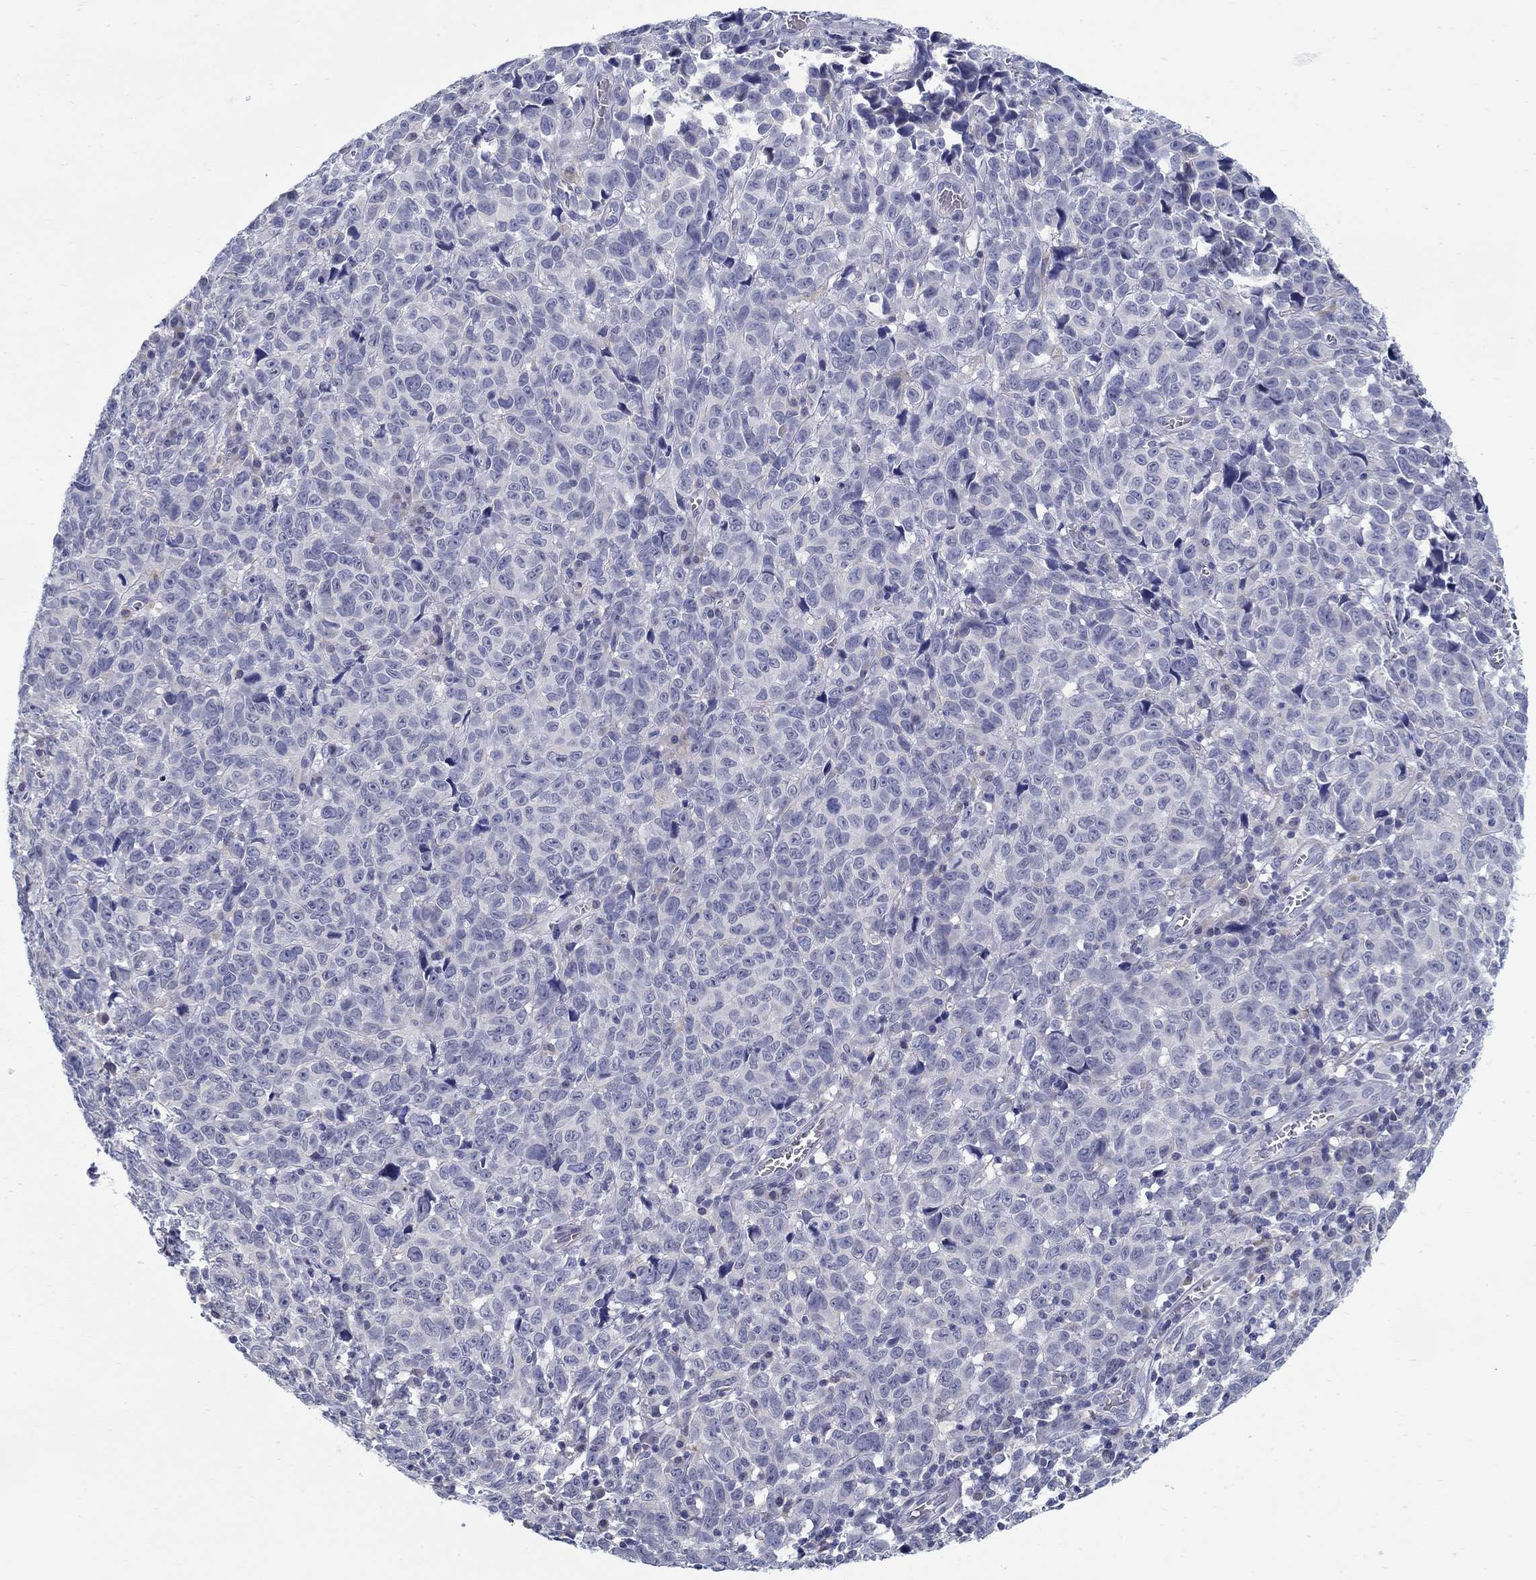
{"staining": {"intensity": "negative", "quantity": "none", "location": "none"}, "tissue": "melanoma", "cell_type": "Tumor cells", "image_type": "cancer", "snomed": [{"axis": "morphology", "description": "Malignant melanoma, NOS"}, {"axis": "topography", "description": "Vulva, labia, clitoris and Bartholin´s gland, NO"}], "caption": "High magnification brightfield microscopy of melanoma stained with DAB (brown) and counterstained with hematoxylin (blue): tumor cells show no significant expression.", "gene": "ABCA4", "patient": {"sex": "female", "age": 75}}